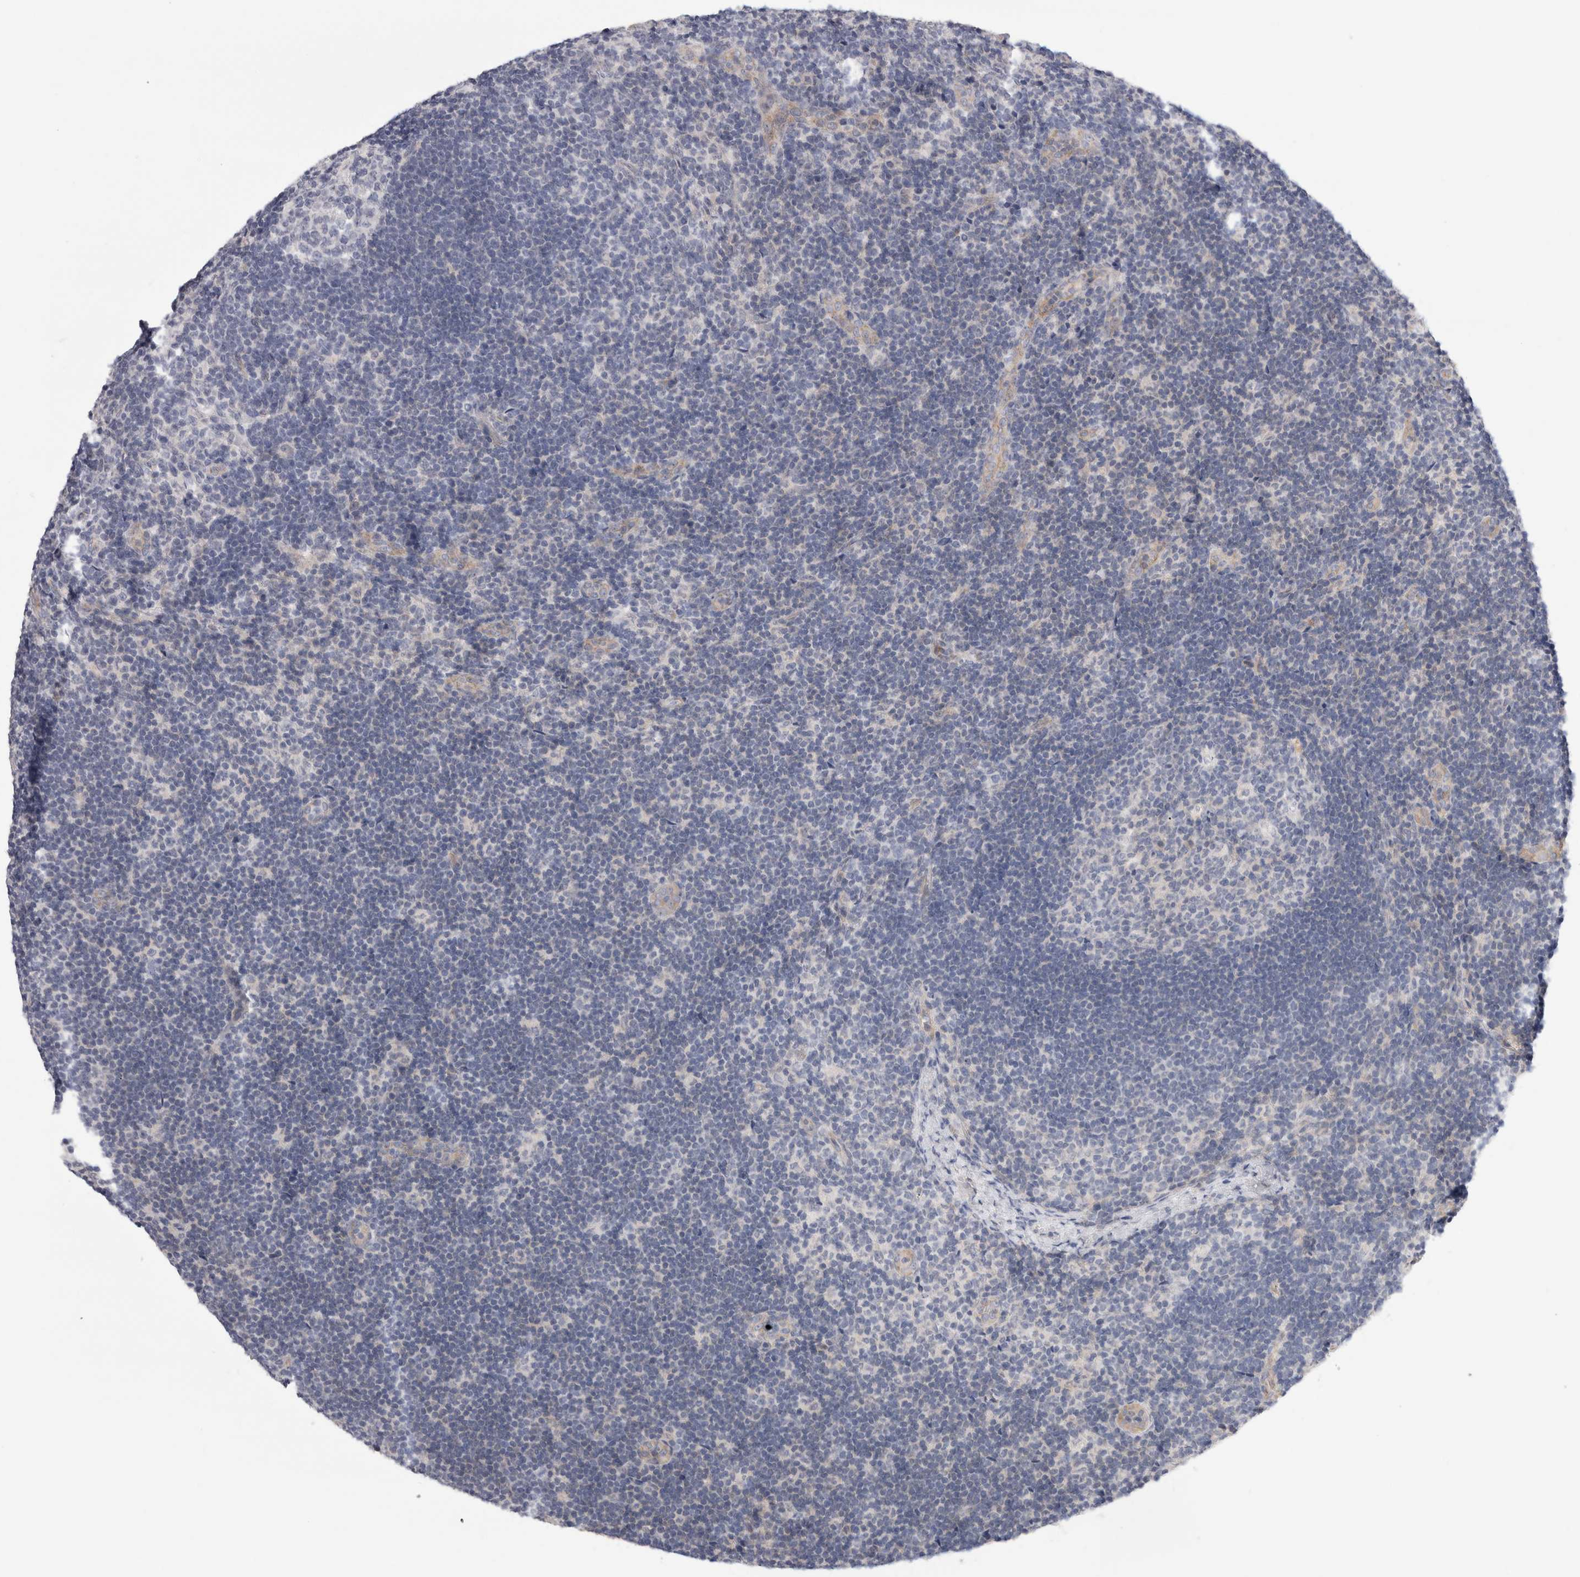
{"staining": {"intensity": "negative", "quantity": "none", "location": "none"}, "tissue": "lymph node", "cell_type": "Germinal center cells", "image_type": "normal", "snomed": [{"axis": "morphology", "description": "Normal tissue, NOS"}, {"axis": "topography", "description": "Lymph node"}], "caption": "Histopathology image shows no protein expression in germinal center cells of unremarkable lymph node. Brightfield microscopy of IHC stained with DAB (3,3'-diaminobenzidine) (brown) and hematoxylin (blue), captured at high magnification.", "gene": "AFP", "patient": {"sex": "female", "age": 22}}